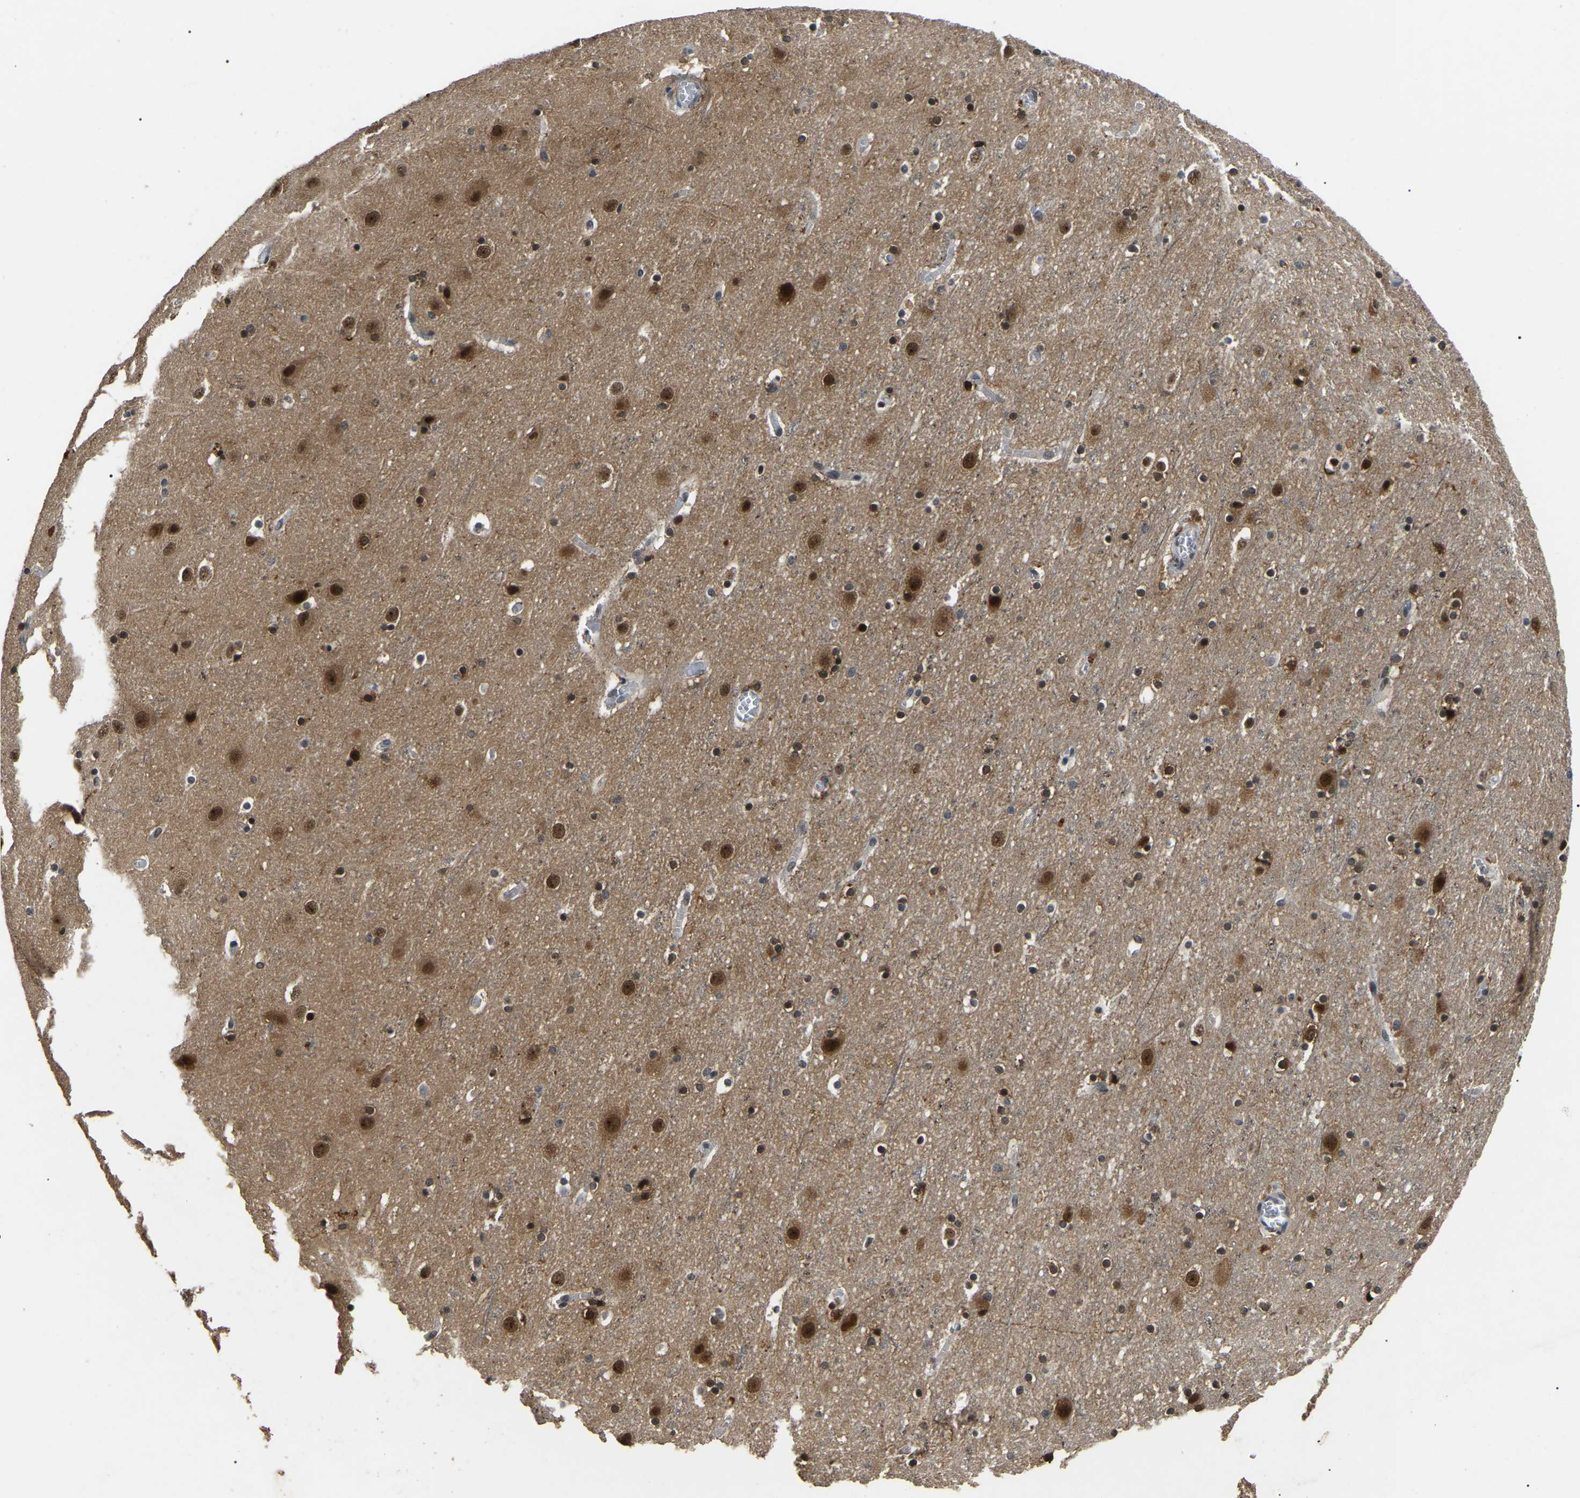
{"staining": {"intensity": "weak", "quantity": "25%-75%", "location": "cytoplasmic/membranous,nuclear"}, "tissue": "cerebral cortex", "cell_type": "Endothelial cells", "image_type": "normal", "snomed": [{"axis": "morphology", "description": "Normal tissue, NOS"}, {"axis": "topography", "description": "Cerebral cortex"}], "caption": "A brown stain labels weak cytoplasmic/membranous,nuclear positivity of a protein in endothelial cells of benign human cerebral cortex. The protein of interest is shown in brown color, while the nuclei are stained blue.", "gene": "PPM1E", "patient": {"sex": "male", "age": 45}}